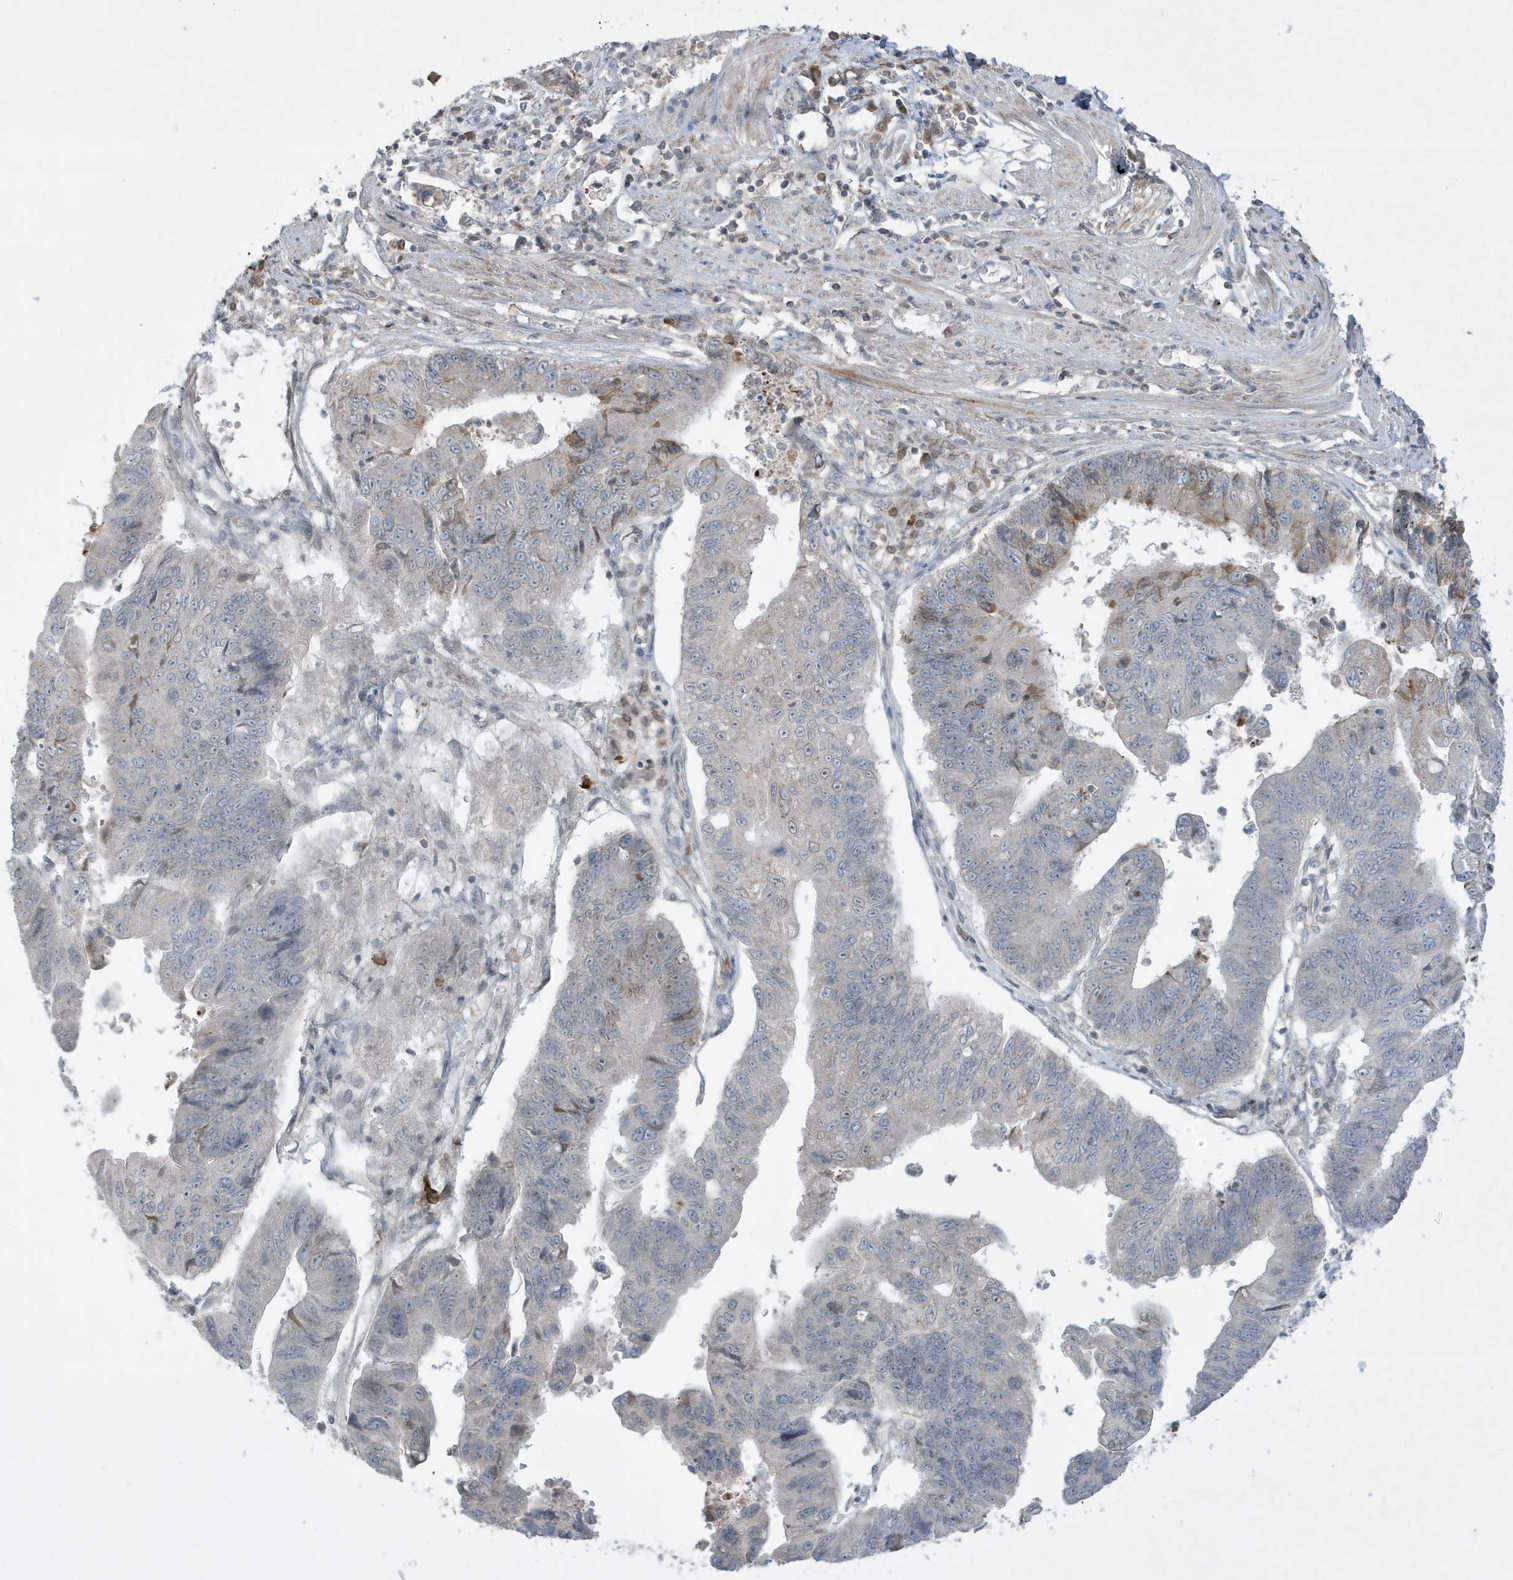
{"staining": {"intensity": "moderate", "quantity": "<25%", "location": "cytoplasmic/membranous"}, "tissue": "stomach cancer", "cell_type": "Tumor cells", "image_type": "cancer", "snomed": [{"axis": "morphology", "description": "Adenocarcinoma, NOS"}, {"axis": "topography", "description": "Stomach"}], "caption": "Adenocarcinoma (stomach) stained with IHC demonstrates moderate cytoplasmic/membranous positivity in about <25% of tumor cells.", "gene": "FNDC1", "patient": {"sex": "male", "age": 59}}